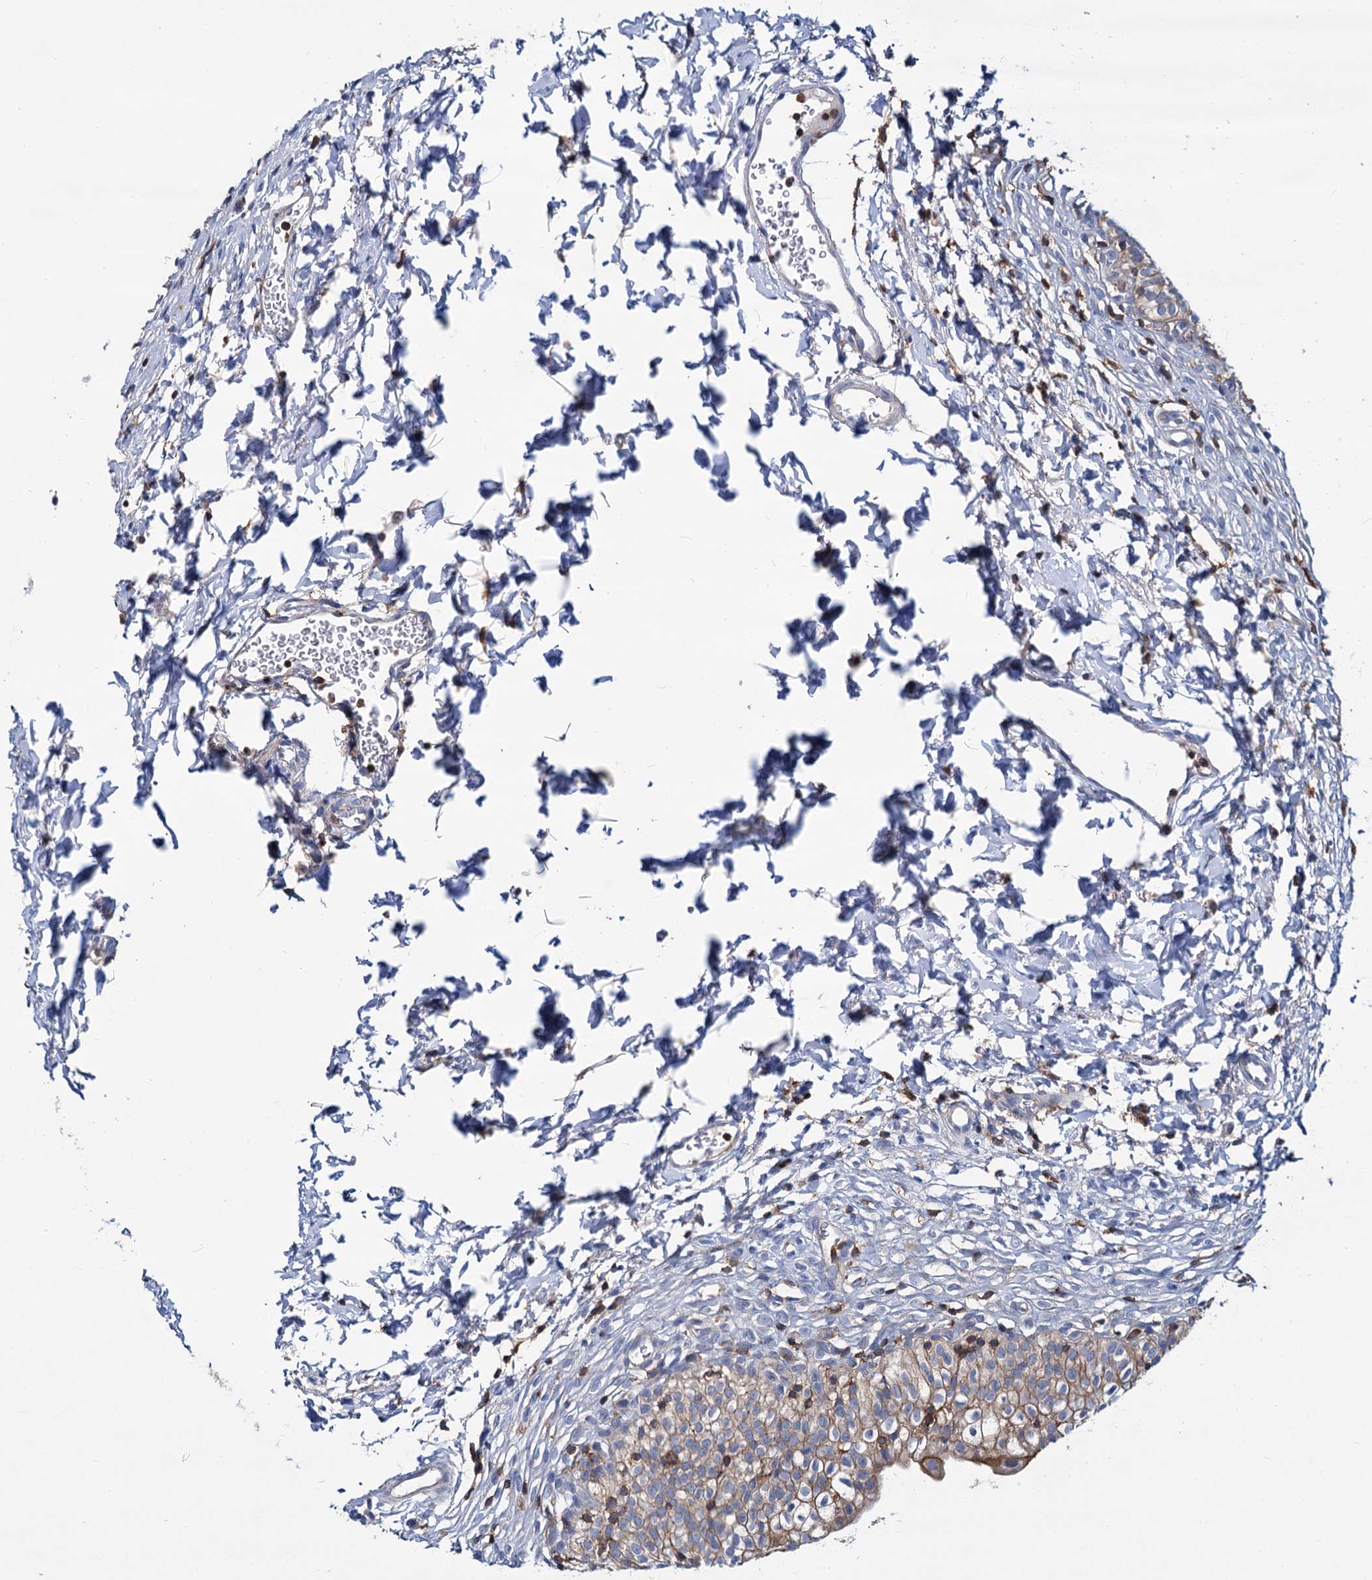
{"staining": {"intensity": "strong", "quantity": ">75%", "location": "cytoplasmic/membranous"}, "tissue": "urinary bladder", "cell_type": "Urothelial cells", "image_type": "normal", "snomed": [{"axis": "morphology", "description": "Normal tissue, NOS"}, {"axis": "topography", "description": "Urinary bladder"}], "caption": "This is an image of immunohistochemistry (IHC) staining of normal urinary bladder, which shows strong expression in the cytoplasmic/membranous of urothelial cells.", "gene": "LRCH4", "patient": {"sex": "male", "age": 55}}